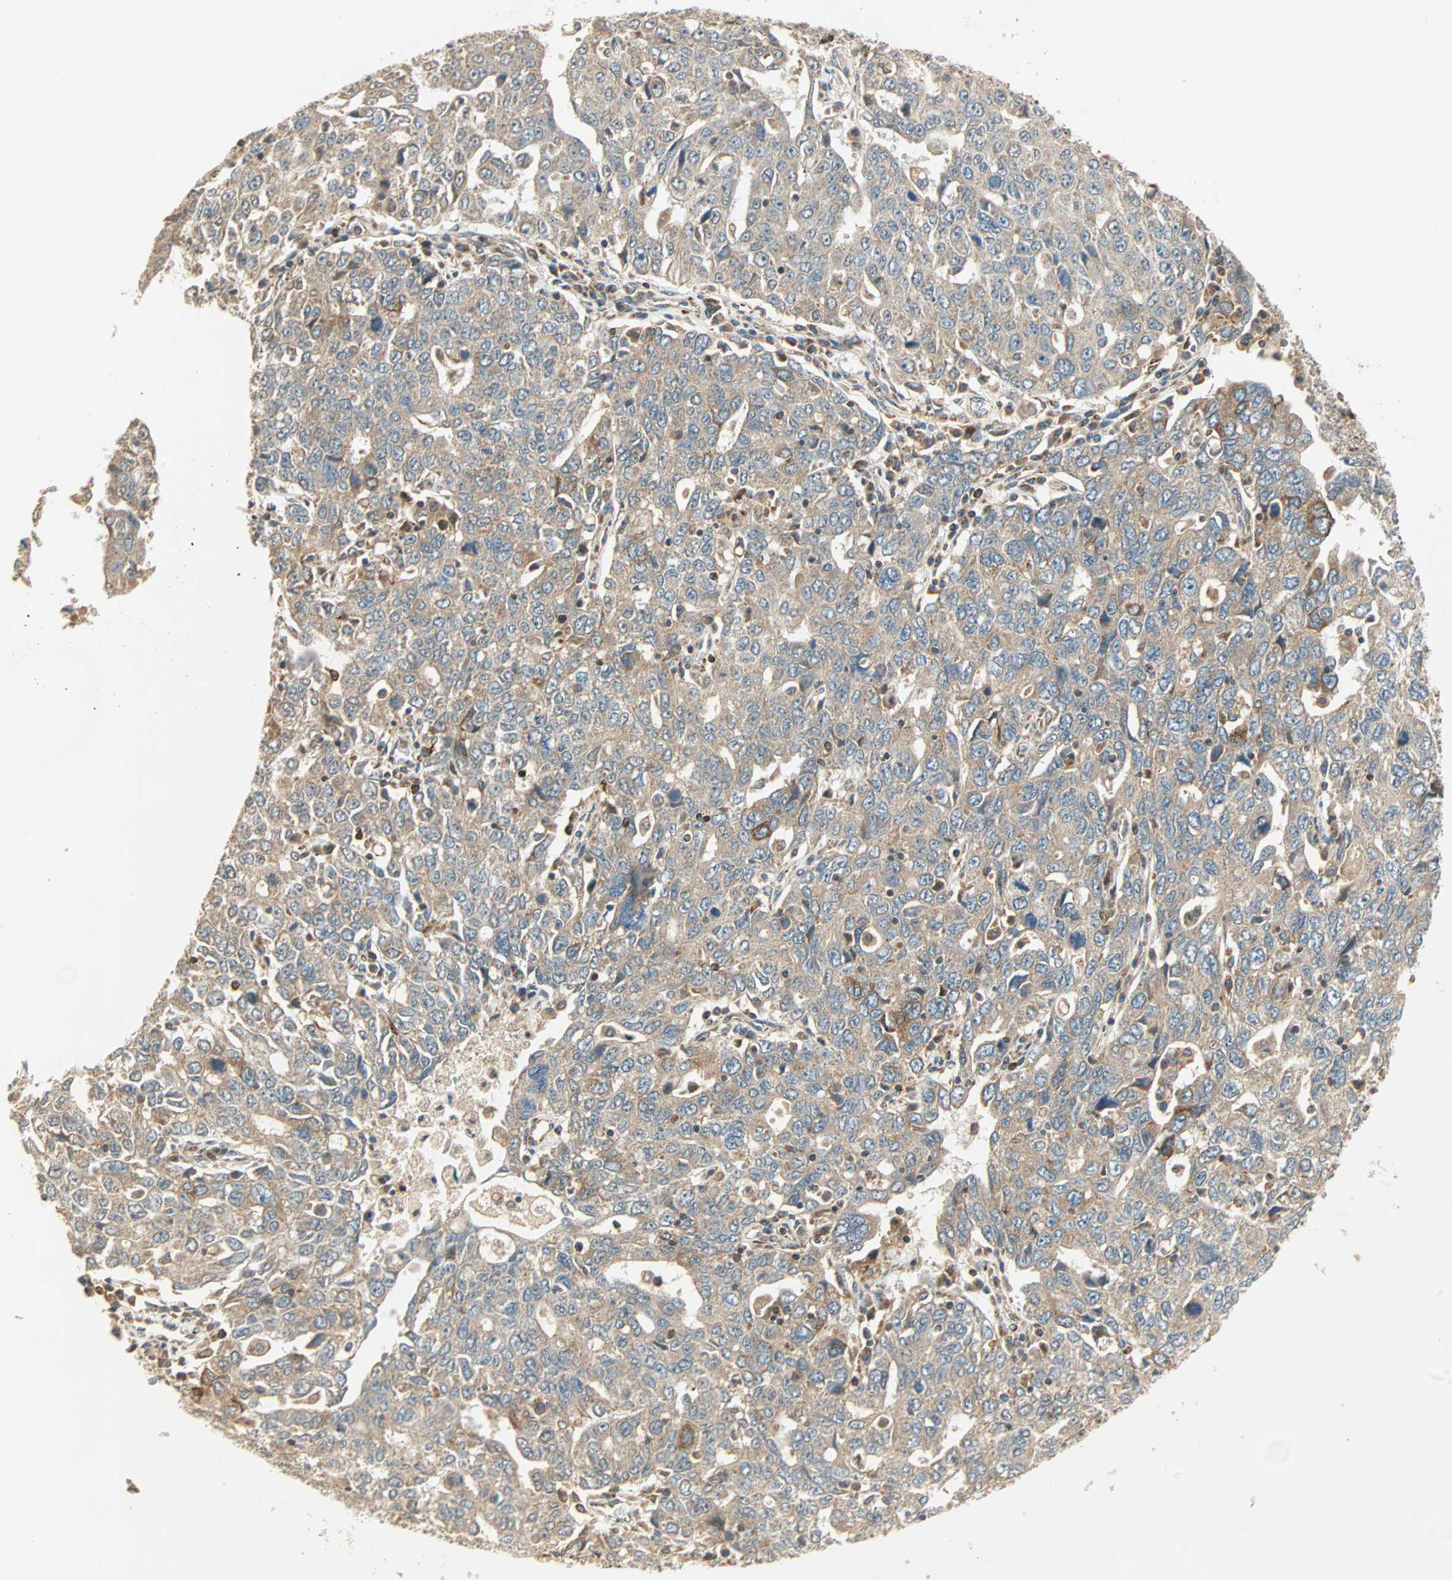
{"staining": {"intensity": "moderate", "quantity": ">75%", "location": "cytoplasmic/membranous"}, "tissue": "ovarian cancer", "cell_type": "Tumor cells", "image_type": "cancer", "snomed": [{"axis": "morphology", "description": "Carcinoma, endometroid"}, {"axis": "topography", "description": "Ovary"}], "caption": "Tumor cells display moderate cytoplasmic/membranous positivity in about >75% of cells in ovarian cancer.", "gene": "PNPLA6", "patient": {"sex": "female", "age": 62}}